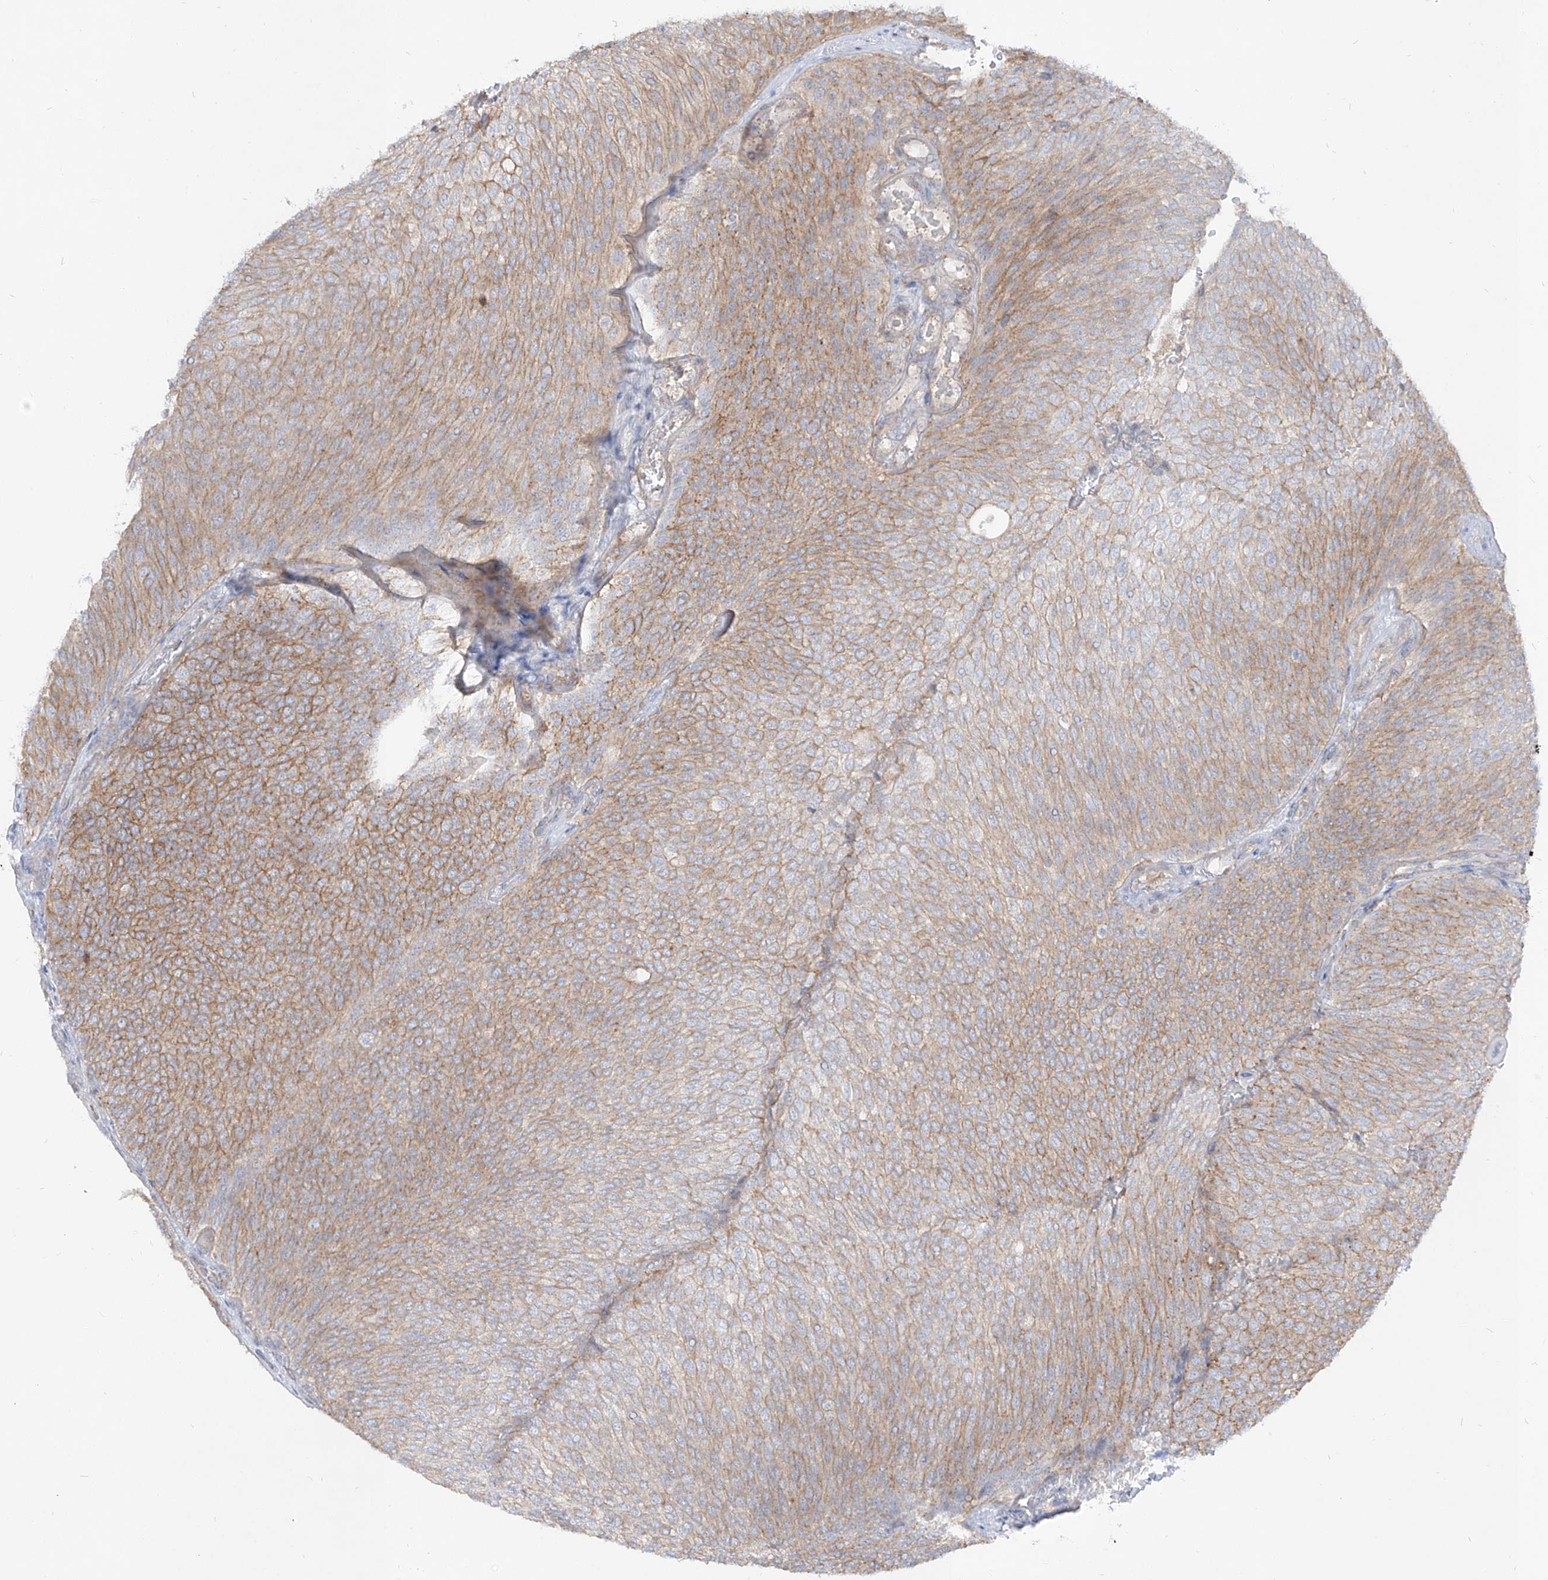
{"staining": {"intensity": "moderate", "quantity": ">75%", "location": "cytoplasmic/membranous"}, "tissue": "urothelial cancer", "cell_type": "Tumor cells", "image_type": "cancer", "snomed": [{"axis": "morphology", "description": "Urothelial carcinoma, Low grade"}, {"axis": "topography", "description": "Urinary bladder"}], "caption": "A high-resolution histopathology image shows immunohistochemistry (IHC) staining of low-grade urothelial carcinoma, which exhibits moderate cytoplasmic/membranous positivity in approximately >75% of tumor cells.", "gene": "RBFOX3", "patient": {"sex": "female", "age": 79}}